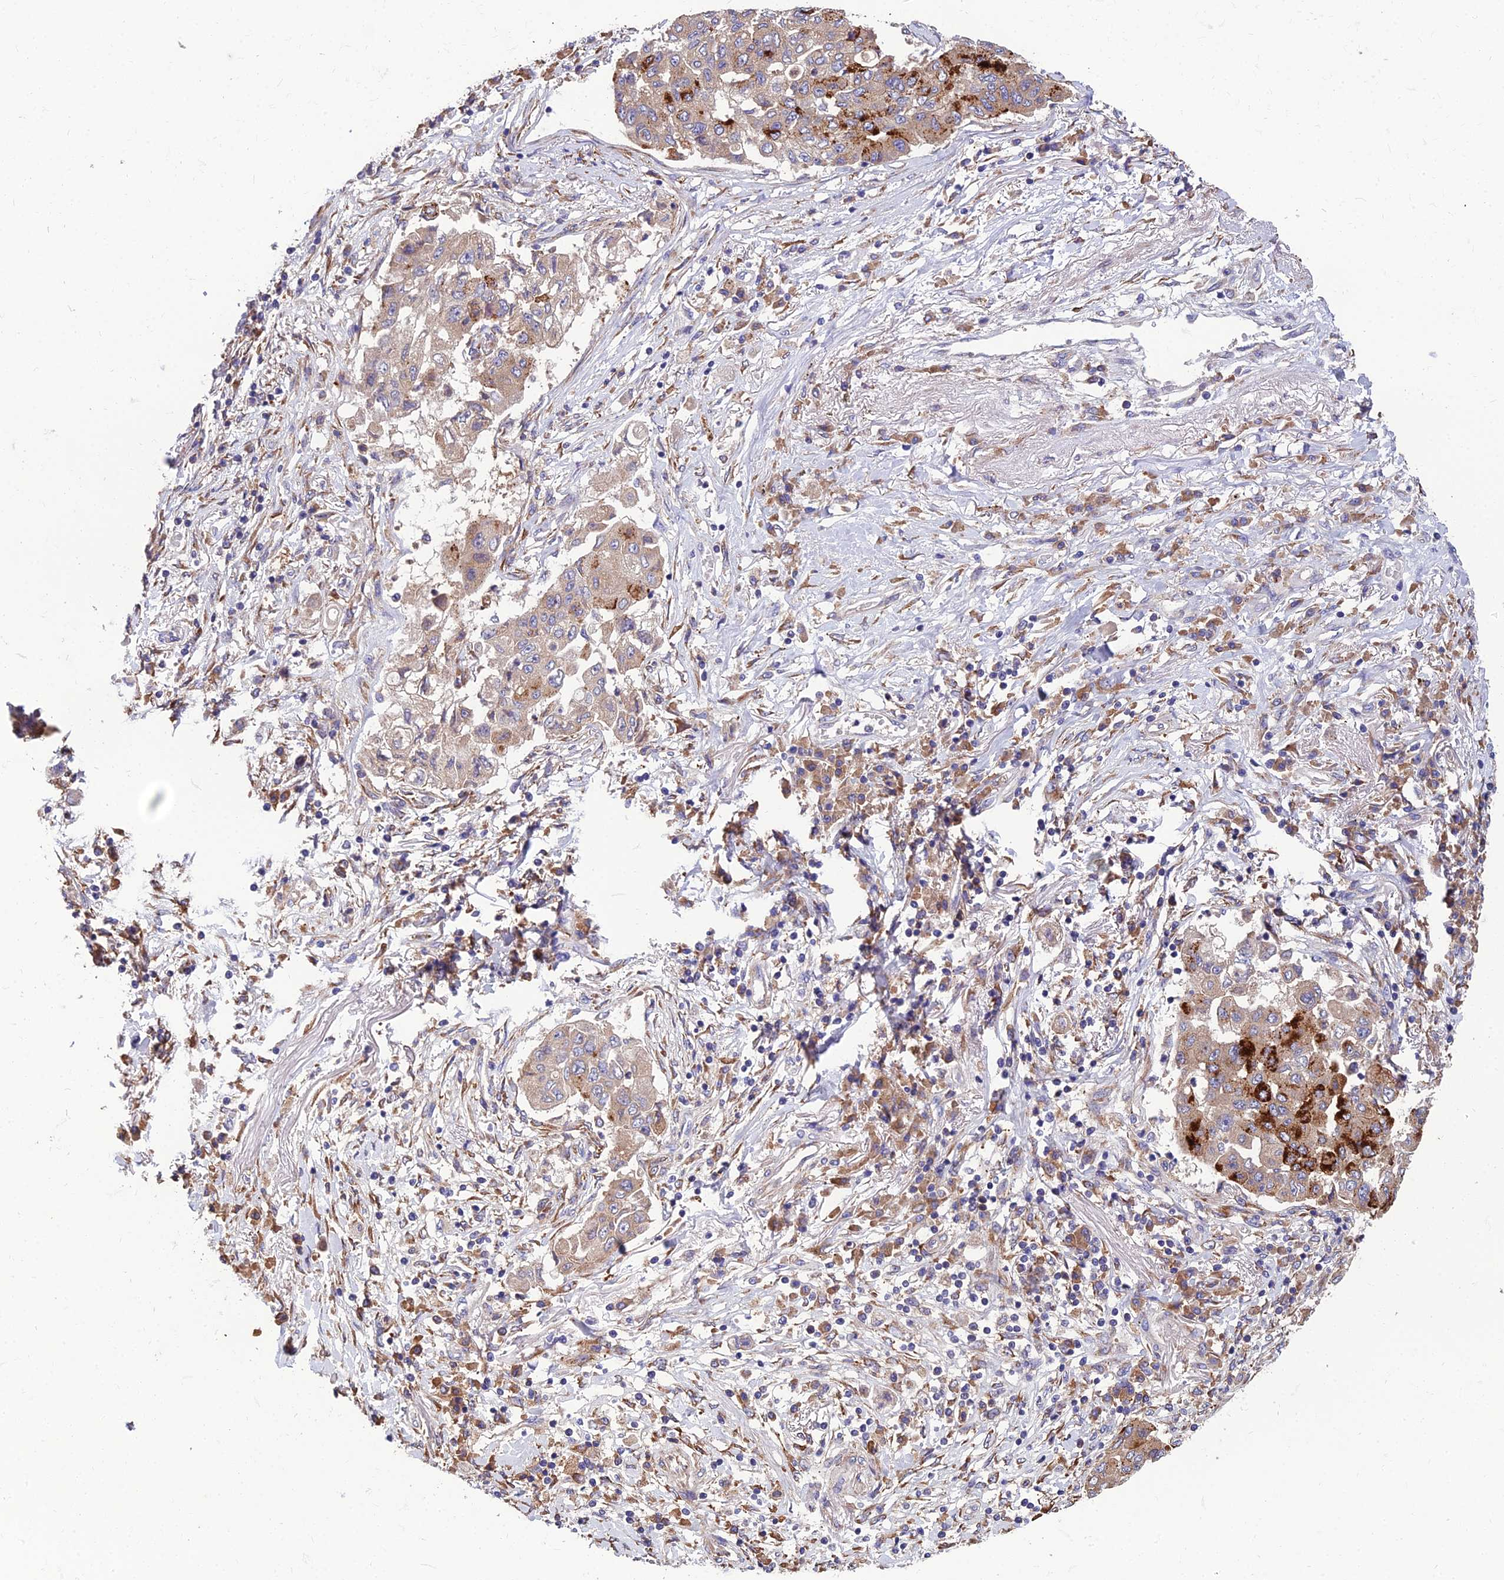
{"staining": {"intensity": "strong", "quantity": "<25%", "location": "cytoplasmic/membranous"}, "tissue": "lung cancer", "cell_type": "Tumor cells", "image_type": "cancer", "snomed": [{"axis": "morphology", "description": "Squamous cell carcinoma, NOS"}, {"axis": "topography", "description": "Lung"}], "caption": "A photomicrograph of squamous cell carcinoma (lung) stained for a protein exhibits strong cytoplasmic/membranous brown staining in tumor cells.", "gene": "UMAD1", "patient": {"sex": "male", "age": 74}}